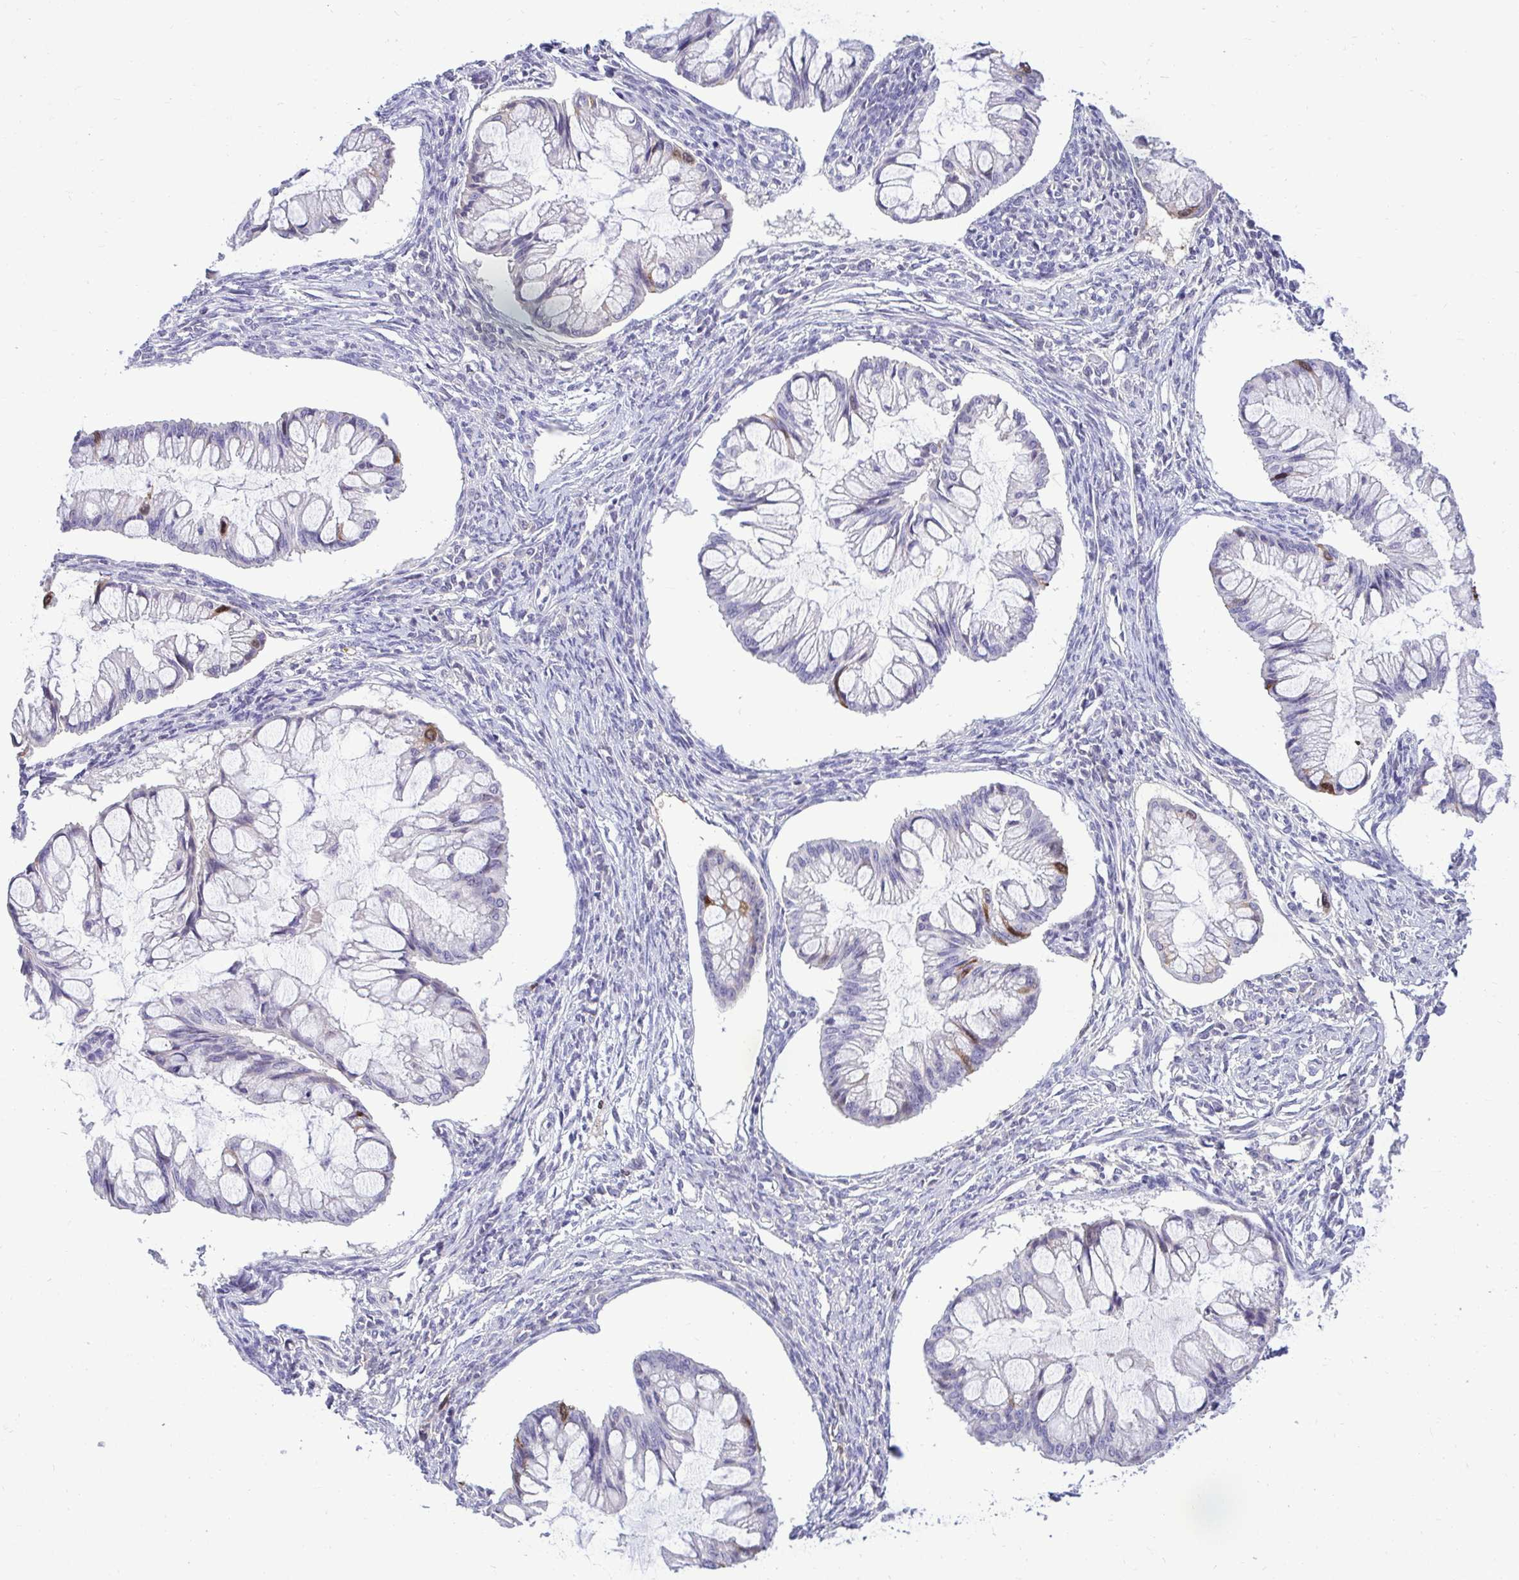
{"staining": {"intensity": "strong", "quantity": "<25%", "location": "nuclear"}, "tissue": "ovarian cancer", "cell_type": "Tumor cells", "image_type": "cancer", "snomed": [{"axis": "morphology", "description": "Cystadenocarcinoma, mucinous, NOS"}, {"axis": "topography", "description": "Ovary"}], "caption": "A medium amount of strong nuclear expression is appreciated in about <25% of tumor cells in ovarian cancer (mucinous cystadenocarcinoma) tissue.", "gene": "CDC20", "patient": {"sex": "female", "age": 73}}